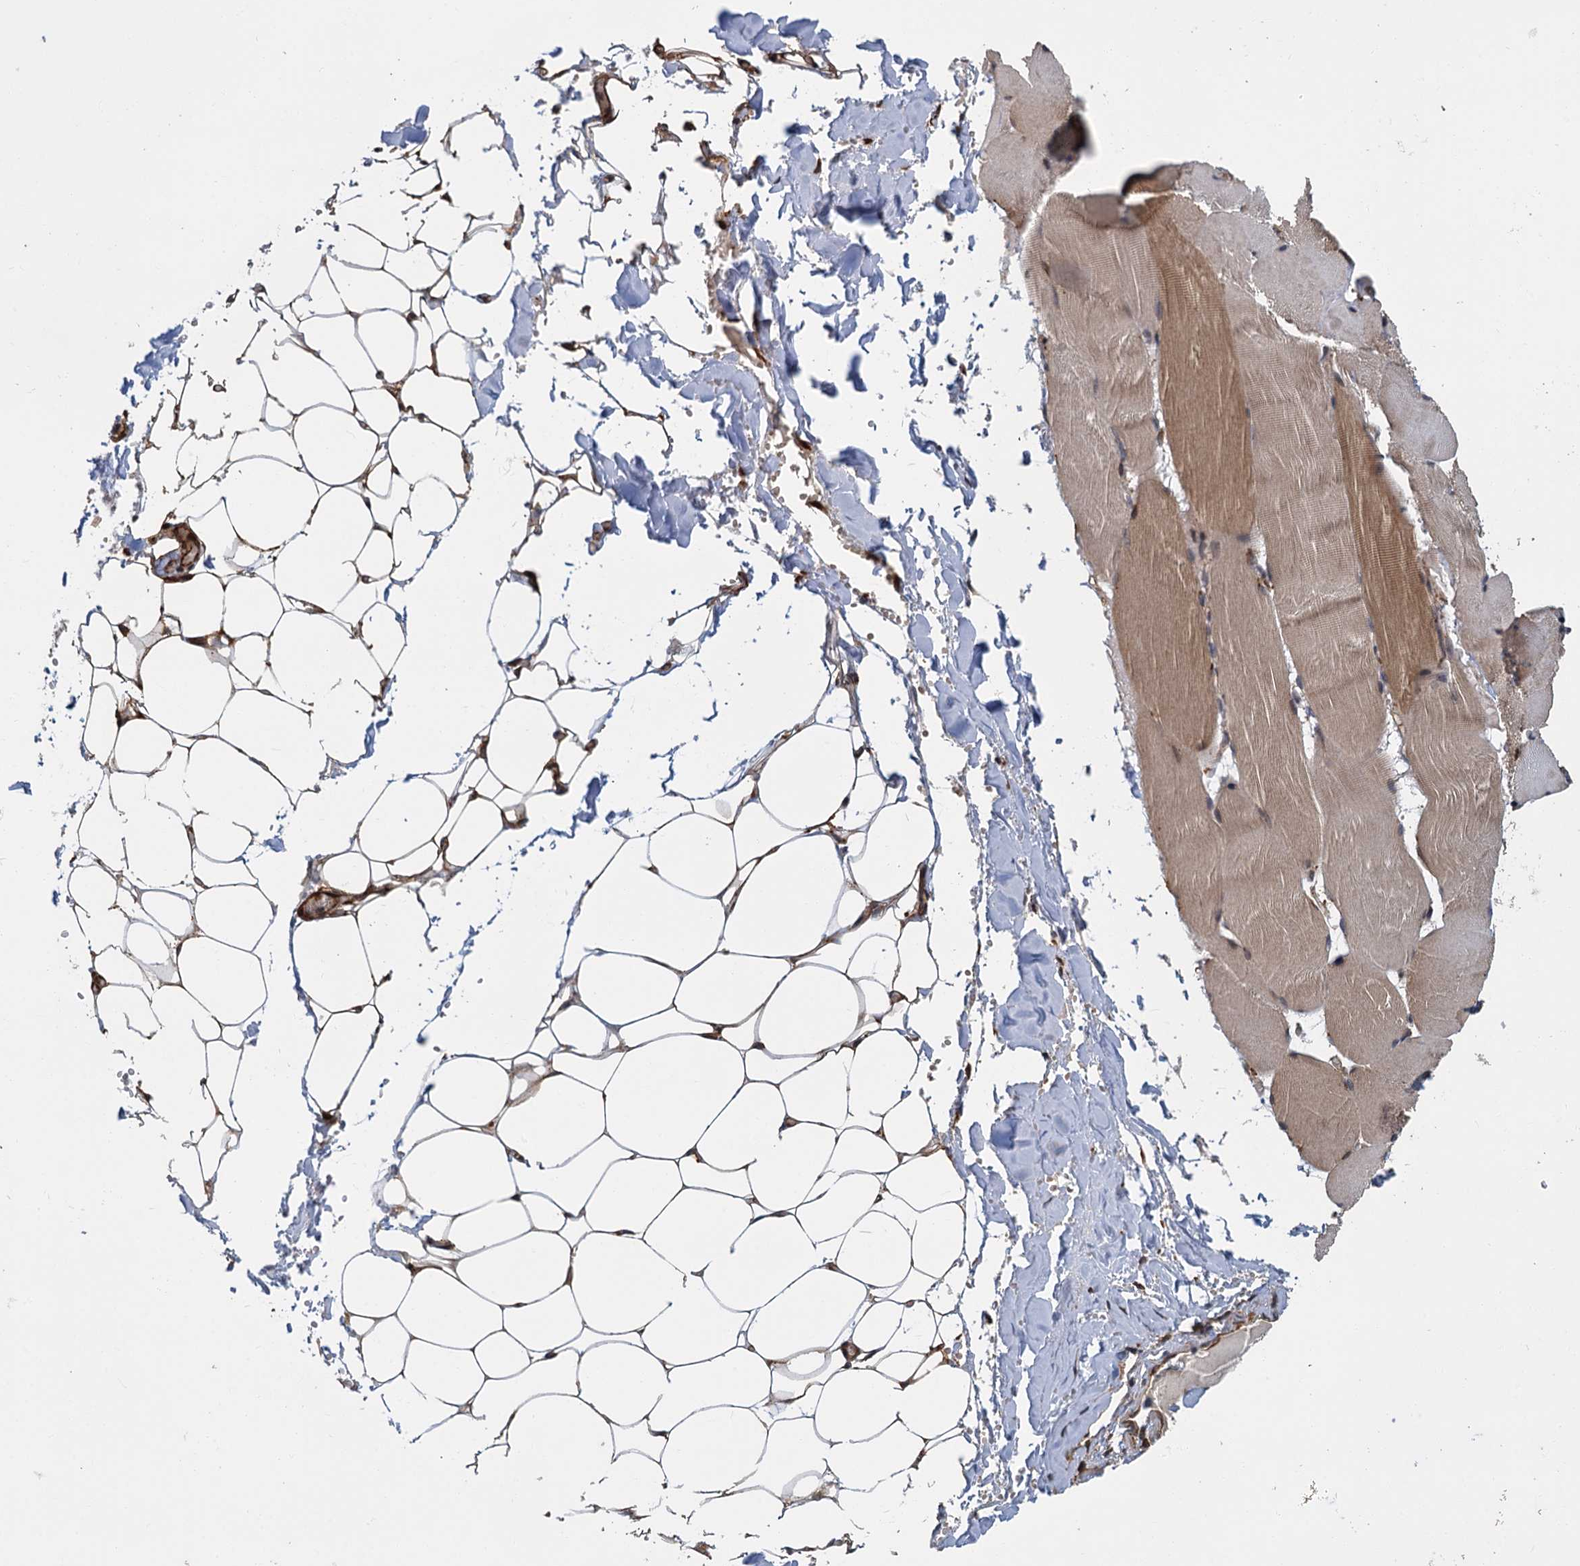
{"staining": {"intensity": "moderate", "quantity": ">75%", "location": "cytoplasmic/membranous"}, "tissue": "adipose tissue", "cell_type": "Adipocytes", "image_type": "normal", "snomed": [{"axis": "morphology", "description": "Normal tissue, NOS"}, {"axis": "topography", "description": "Skeletal muscle"}, {"axis": "topography", "description": "Peripheral nerve tissue"}], "caption": "Immunohistochemistry photomicrograph of benign human adipose tissue stained for a protein (brown), which demonstrates medium levels of moderate cytoplasmic/membranous positivity in about >75% of adipocytes.", "gene": "KANSL2", "patient": {"sex": "female", "age": 55}}